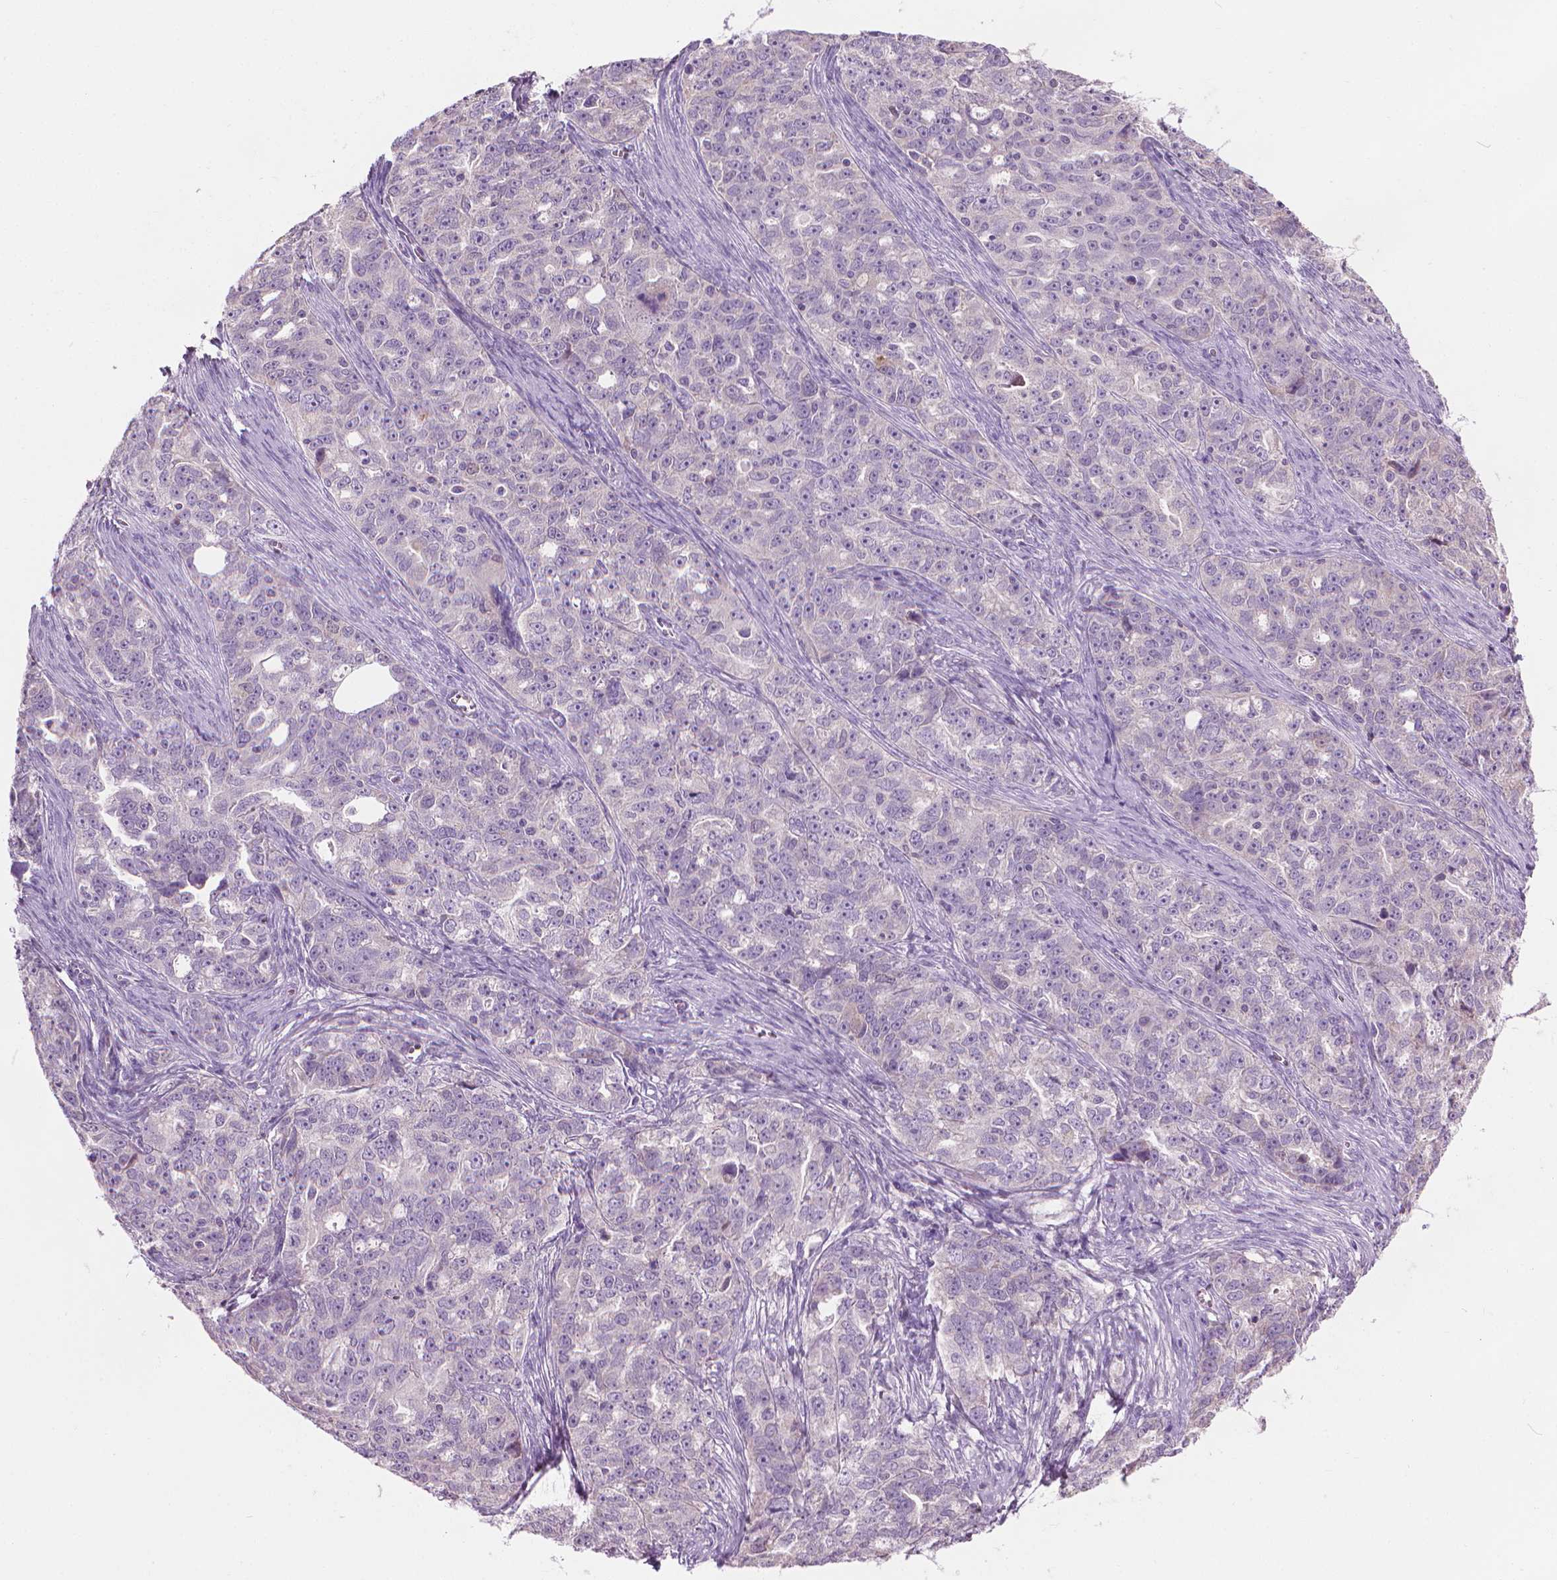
{"staining": {"intensity": "negative", "quantity": "none", "location": "none"}, "tissue": "ovarian cancer", "cell_type": "Tumor cells", "image_type": "cancer", "snomed": [{"axis": "morphology", "description": "Cystadenocarcinoma, serous, NOS"}, {"axis": "topography", "description": "Ovary"}], "caption": "Immunohistochemistry of human ovarian cancer (serous cystadenocarcinoma) exhibits no expression in tumor cells.", "gene": "CFAP126", "patient": {"sex": "female", "age": 51}}